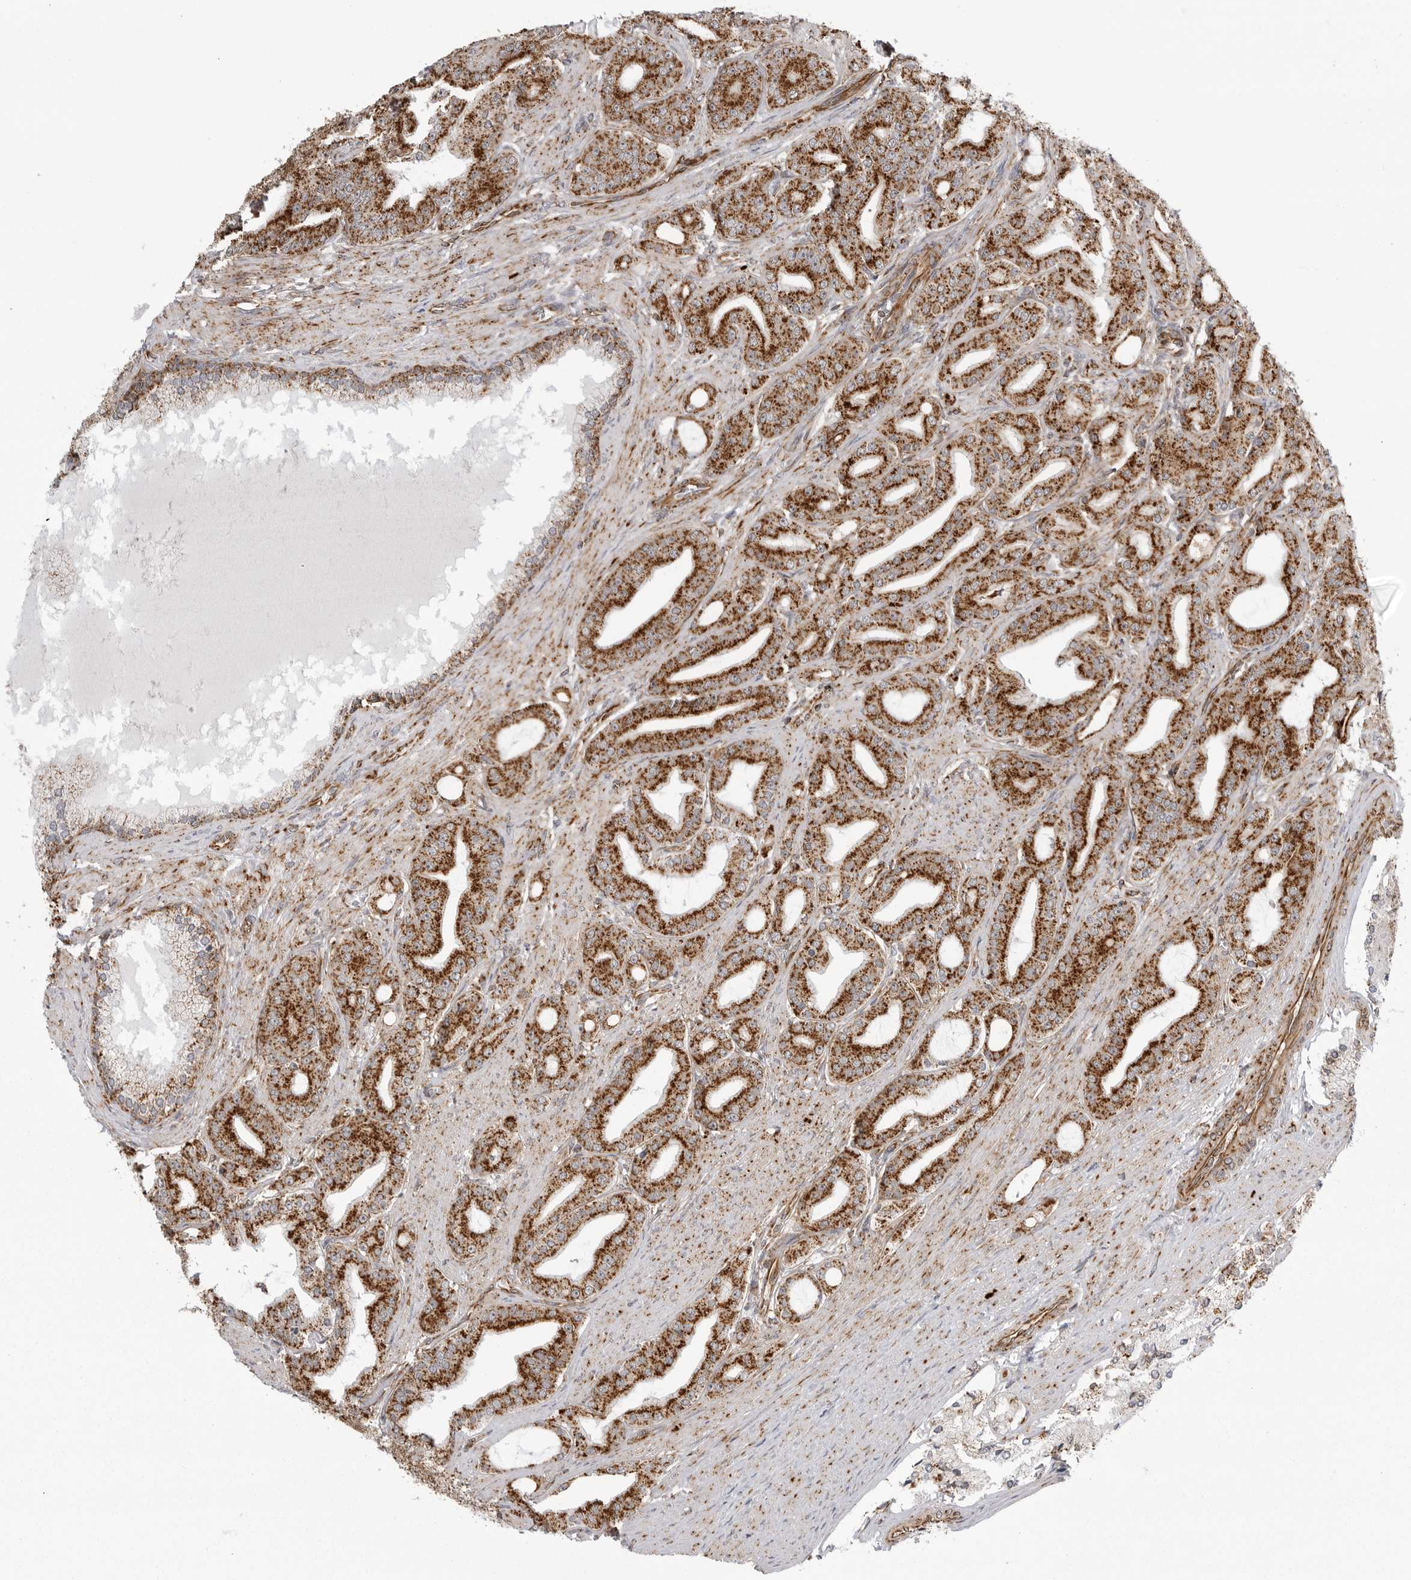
{"staining": {"intensity": "strong", "quantity": ">75%", "location": "cytoplasmic/membranous"}, "tissue": "prostate cancer", "cell_type": "Tumor cells", "image_type": "cancer", "snomed": [{"axis": "morphology", "description": "Adenocarcinoma, High grade"}, {"axis": "topography", "description": "Prostate"}], "caption": "Prostate adenocarcinoma (high-grade) was stained to show a protein in brown. There is high levels of strong cytoplasmic/membranous expression in about >75% of tumor cells. (DAB = brown stain, brightfield microscopy at high magnification).", "gene": "FH", "patient": {"sex": "male", "age": 60}}